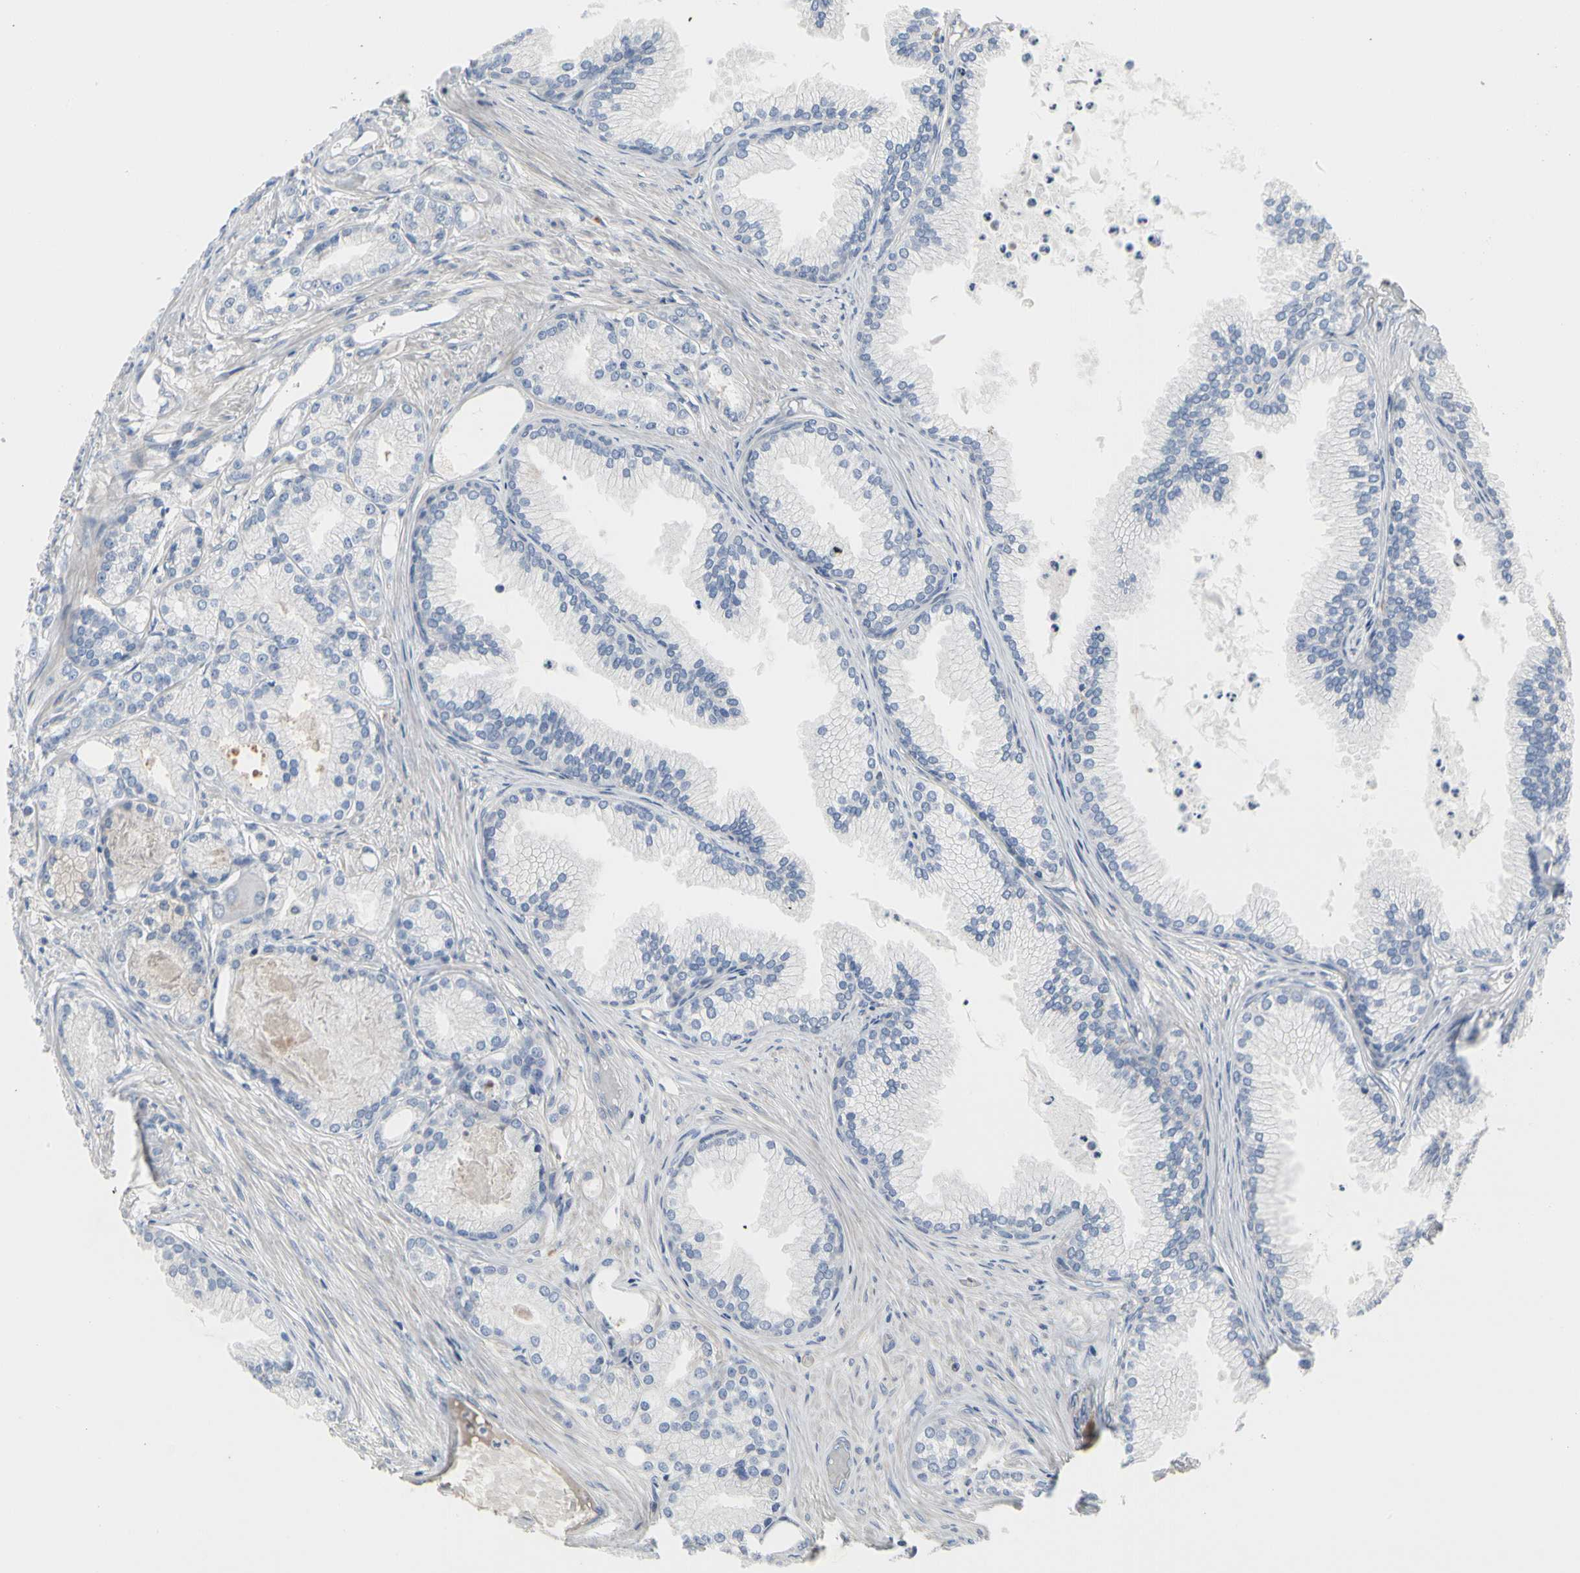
{"staining": {"intensity": "negative", "quantity": "none", "location": "none"}, "tissue": "prostate cancer", "cell_type": "Tumor cells", "image_type": "cancer", "snomed": [{"axis": "morphology", "description": "Adenocarcinoma, Low grade"}, {"axis": "topography", "description": "Prostate"}], "caption": "Immunohistochemical staining of prostate adenocarcinoma (low-grade) reveals no significant expression in tumor cells.", "gene": "ECRG4", "patient": {"sex": "male", "age": 72}}